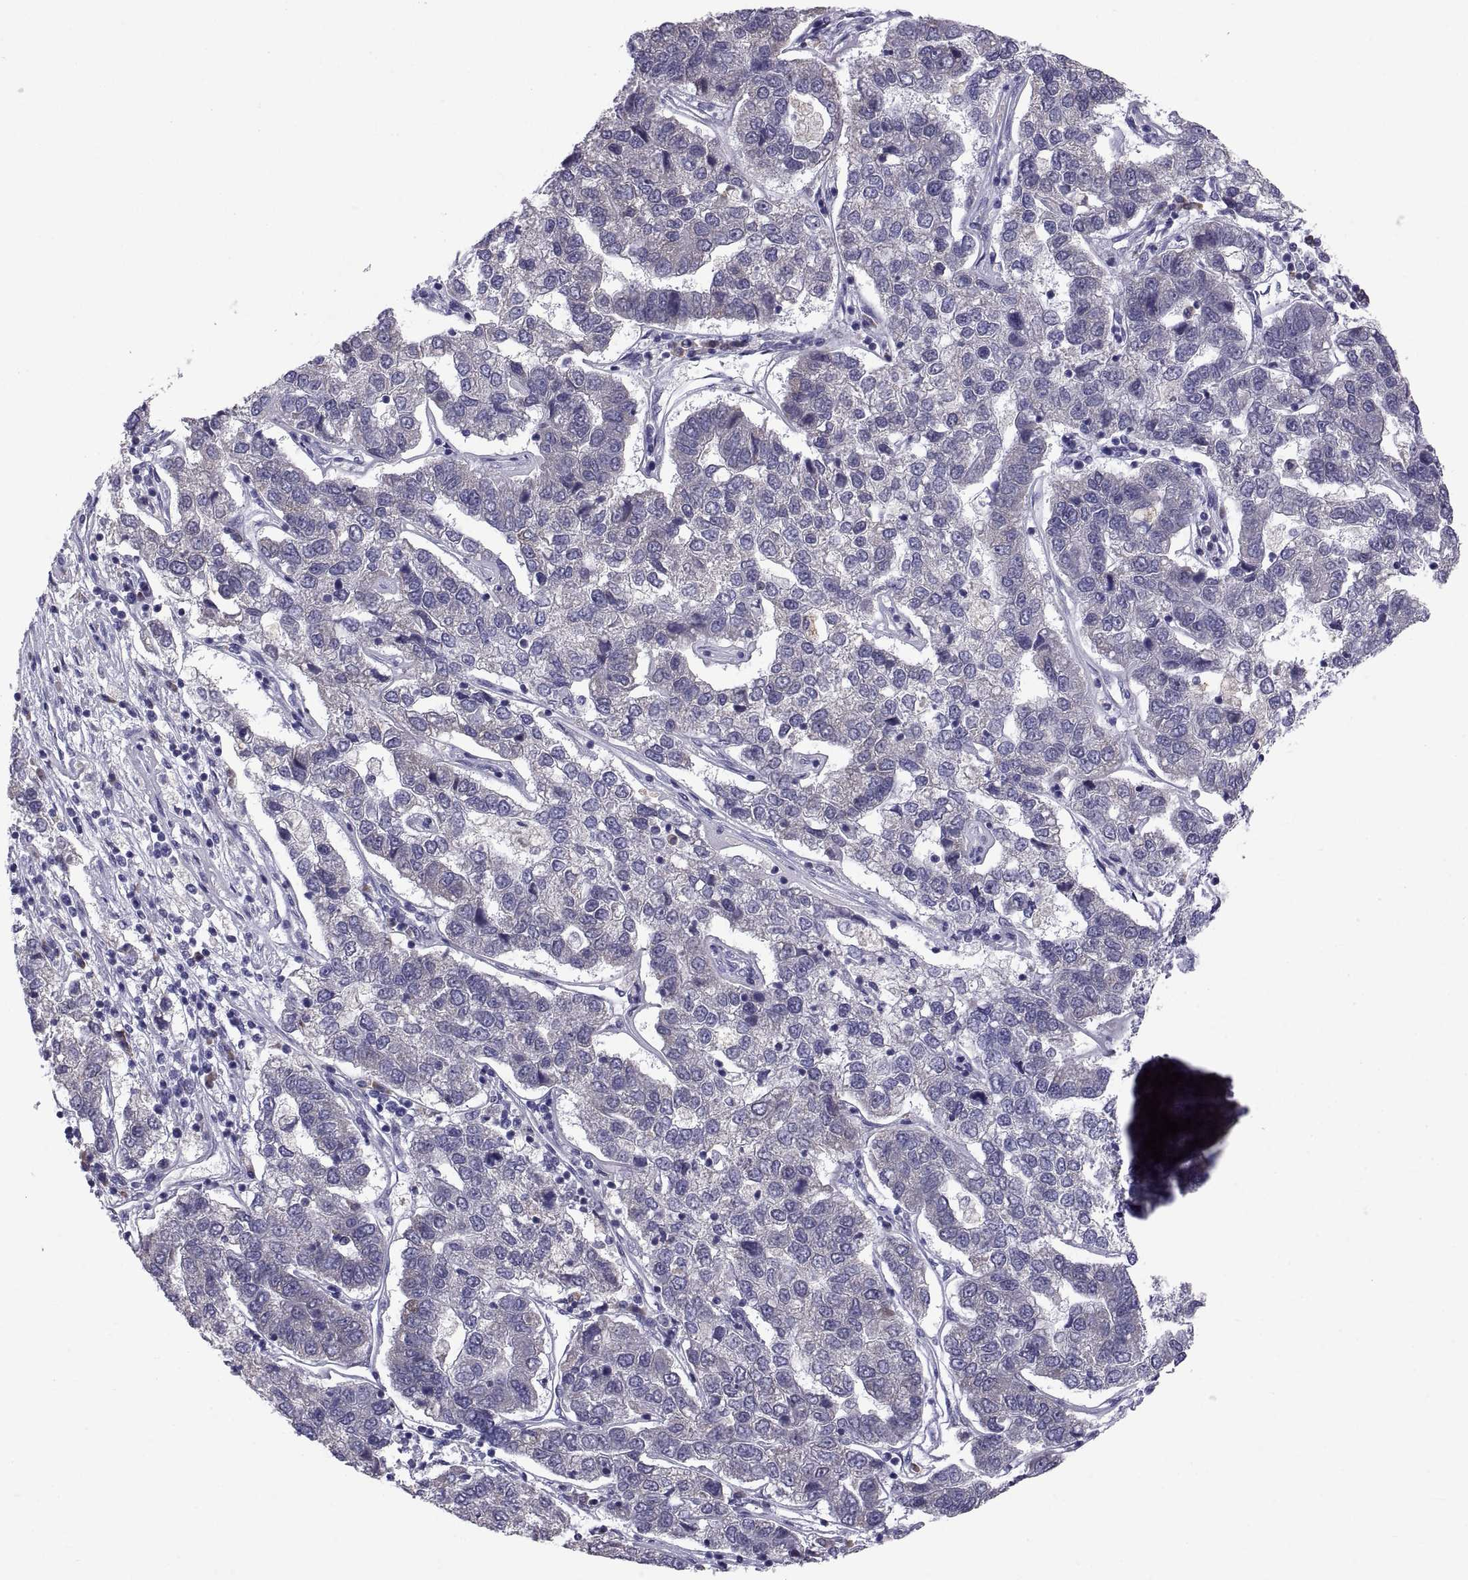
{"staining": {"intensity": "negative", "quantity": "none", "location": "none"}, "tissue": "pancreatic cancer", "cell_type": "Tumor cells", "image_type": "cancer", "snomed": [{"axis": "morphology", "description": "Adenocarcinoma, NOS"}, {"axis": "topography", "description": "Pancreas"}], "caption": "An immunohistochemistry (IHC) image of pancreatic cancer is shown. There is no staining in tumor cells of pancreatic cancer.", "gene": "PKP1", "patient": {"sex": "female", "age": 61}}